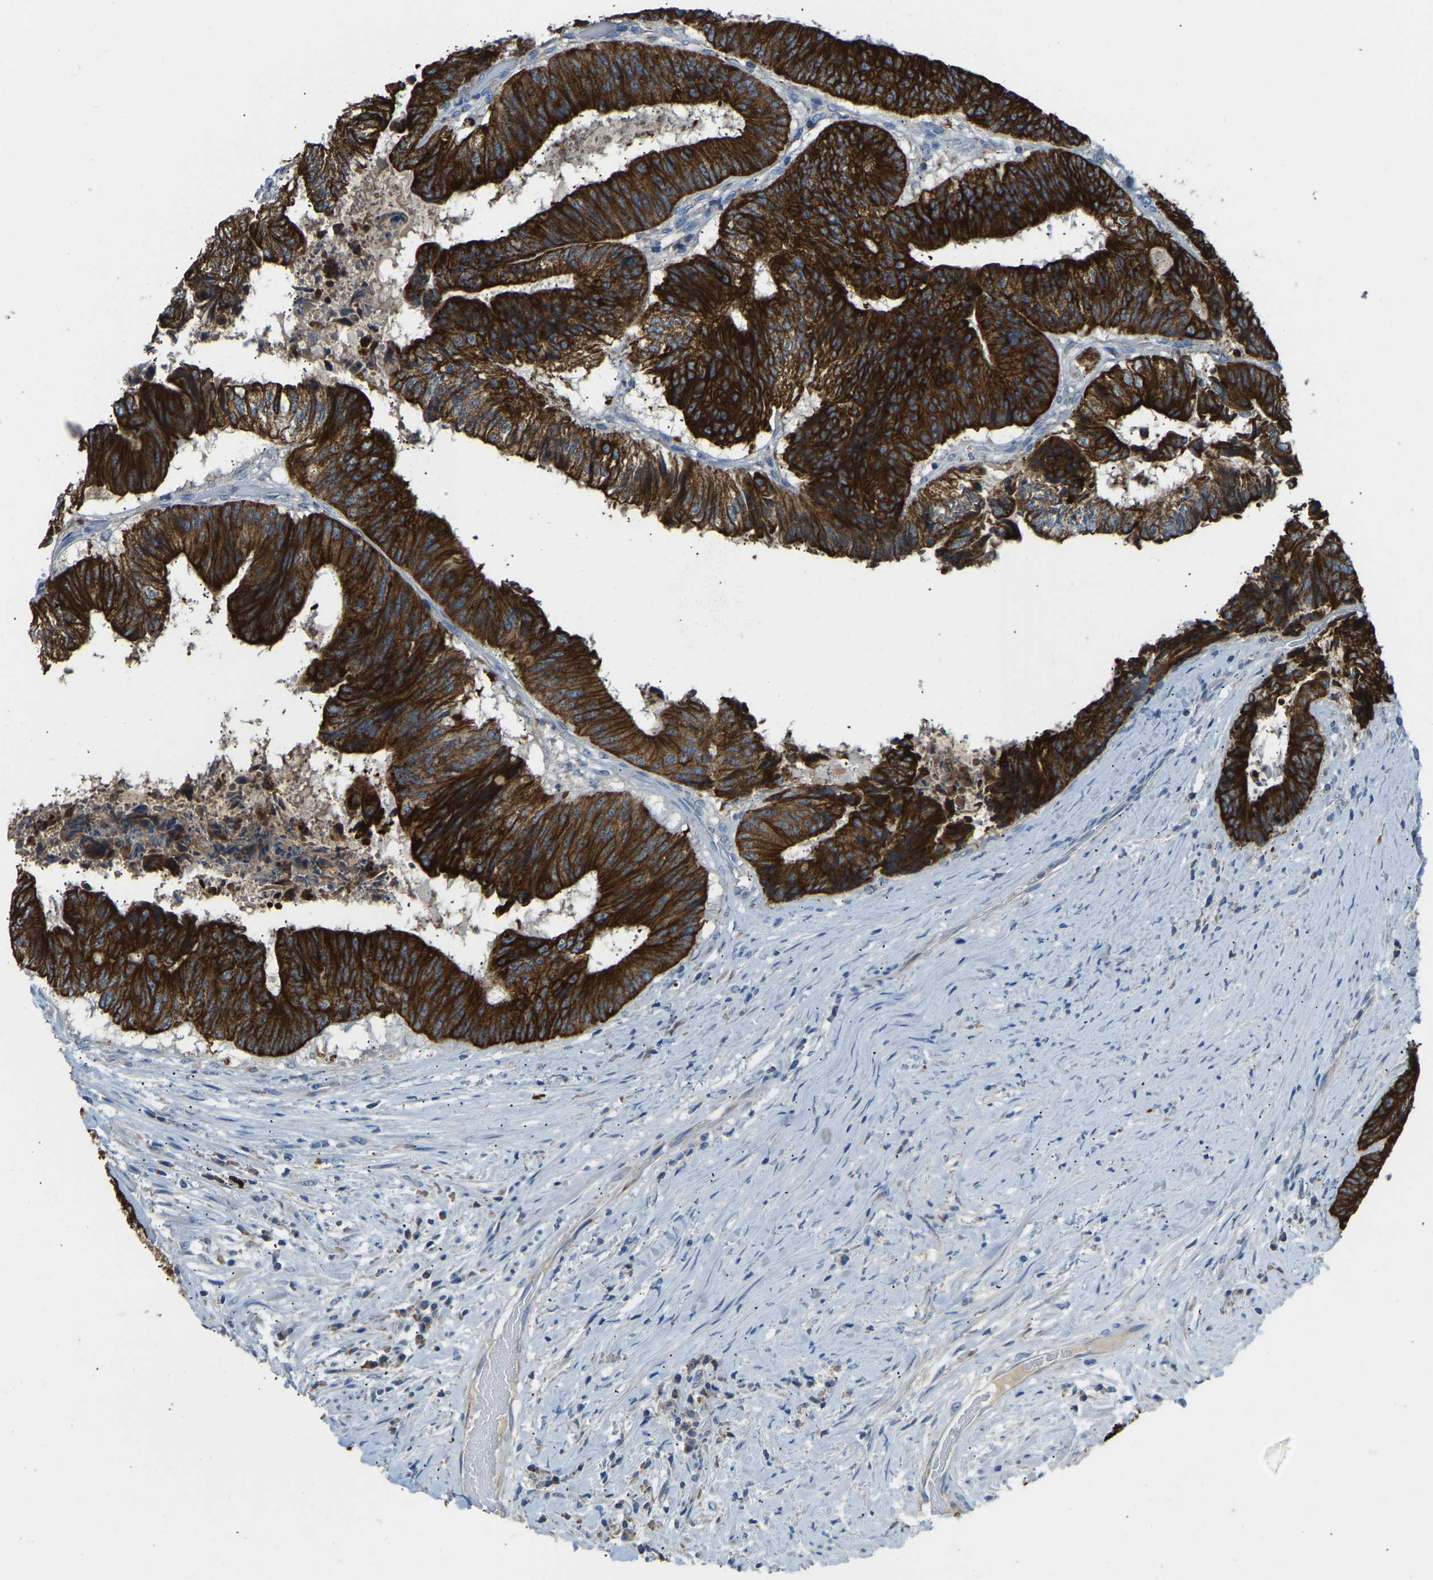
{"staining": {"intensity": "strong", "quantity": ">75%", "location": "cytoplasmic/membranous"}, "tissue": "colorectal cancer", "cell_type": "Tumor cells", "image_type": "cancer", "snomed": [{"axis": "morphology", "description": "Adenocarcinoma, NOS"}, {"axis": "topography", "description": "Rectum"}], "caption": "This micrograph displays IHC staining of human colorectal cancer, with high strong cytoplasmic/membranous positivity in about >75% of tumor cells.", "gene": "ZNF200", "patient": {"sex": "male", "age": 72}}